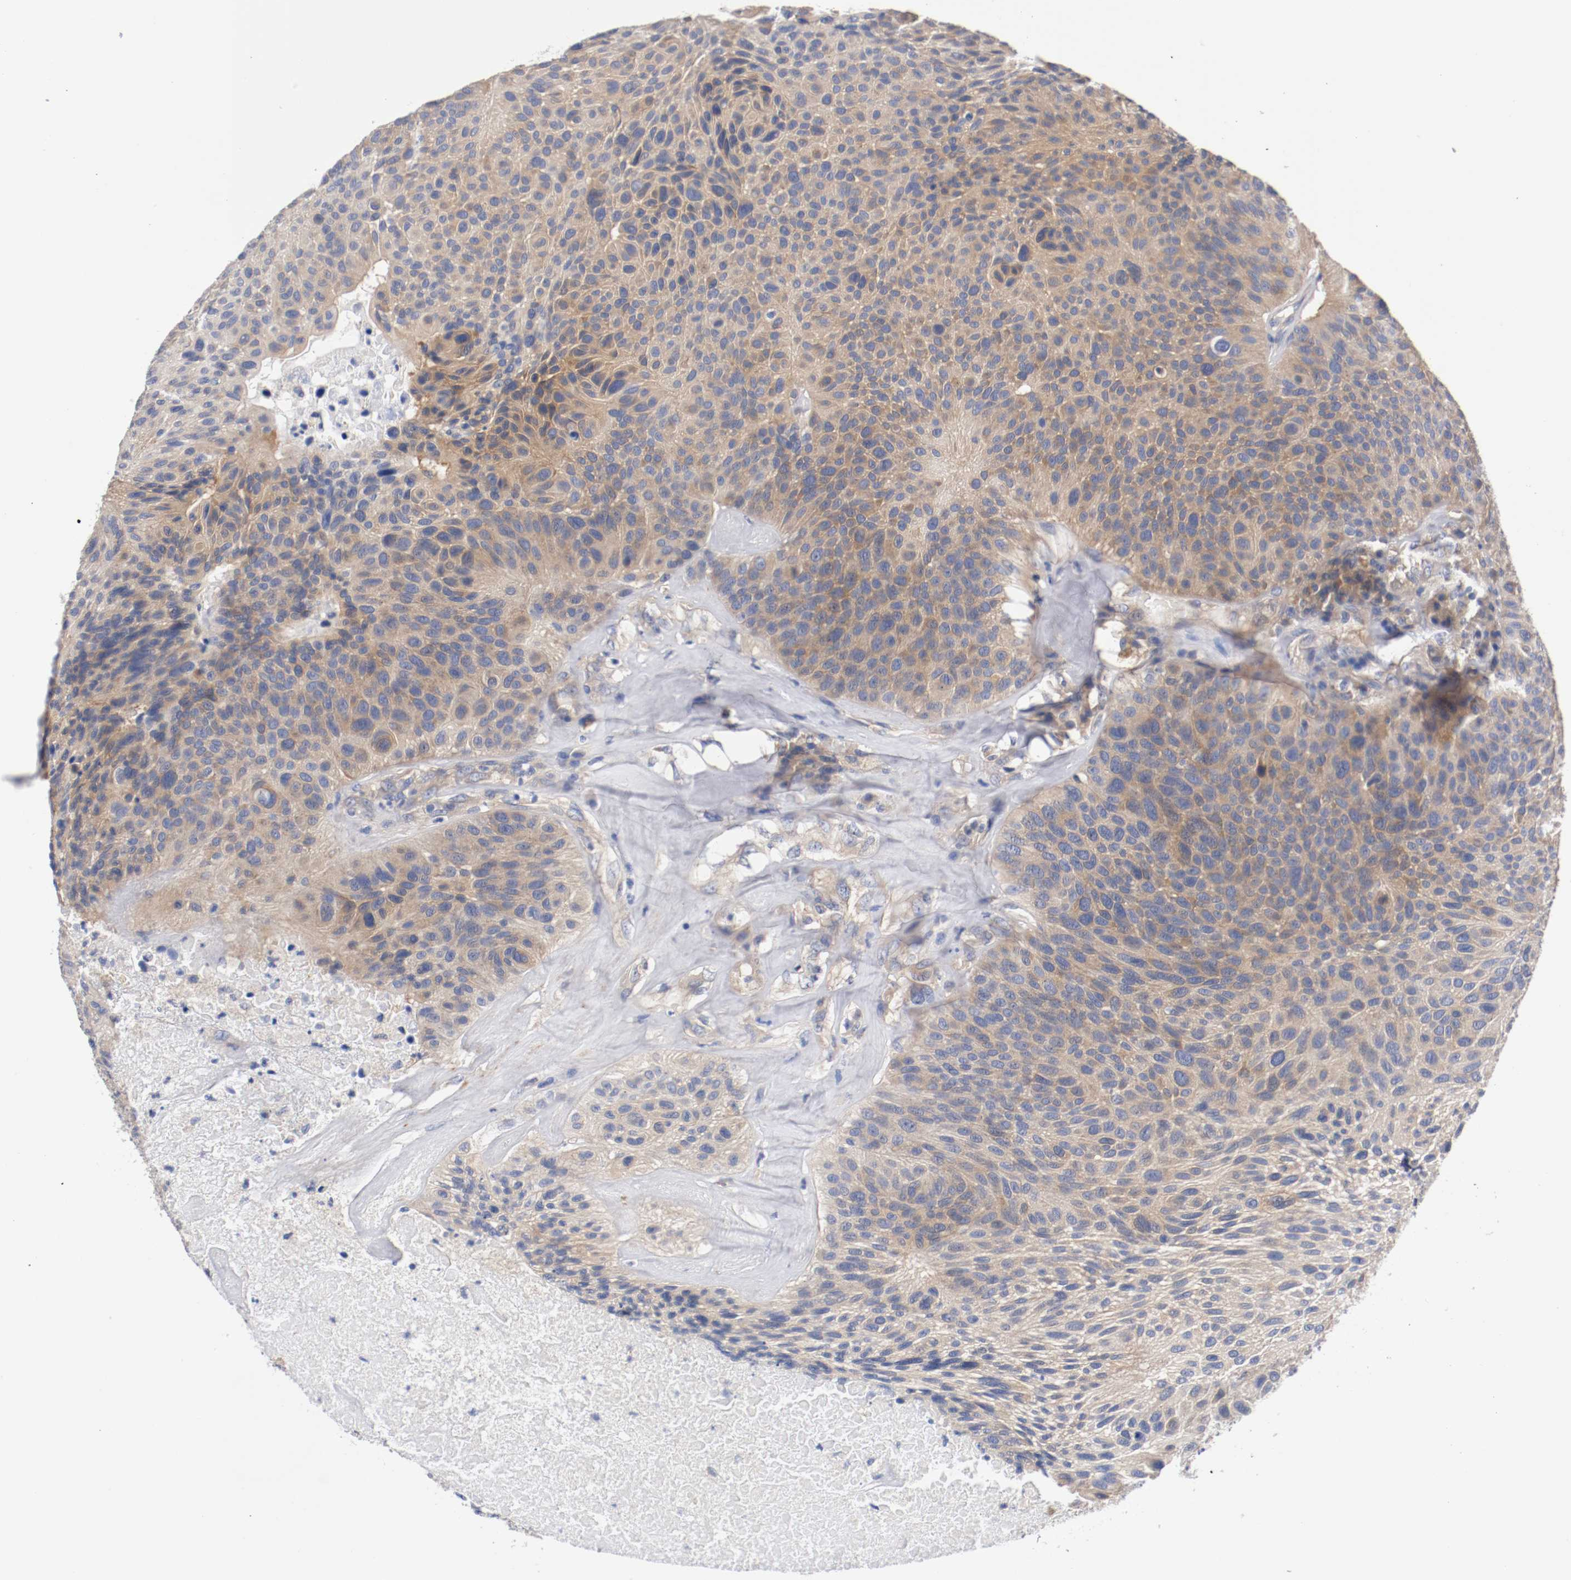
{"staining": {"intensity": "moderate", "quantity": ">75%", "location": "cytoplasmic/membranous"}, "tissue": "urothelial cancer", "cell_type": "Tumor cells", "image_type": "cancer", "snomed": [{"axis": "morphology", "description": "Urothelial carcinoma, High grade"}, {"axis": "topography", "description": "Urinary bladder"}], "caption": "An image of urothelial cancer stained for a protein reveals moderate cytoplasmic/membranous brown staining in tumor cells.", "gene": "HGS", "patient": {"sex": "male", "age": 66}}